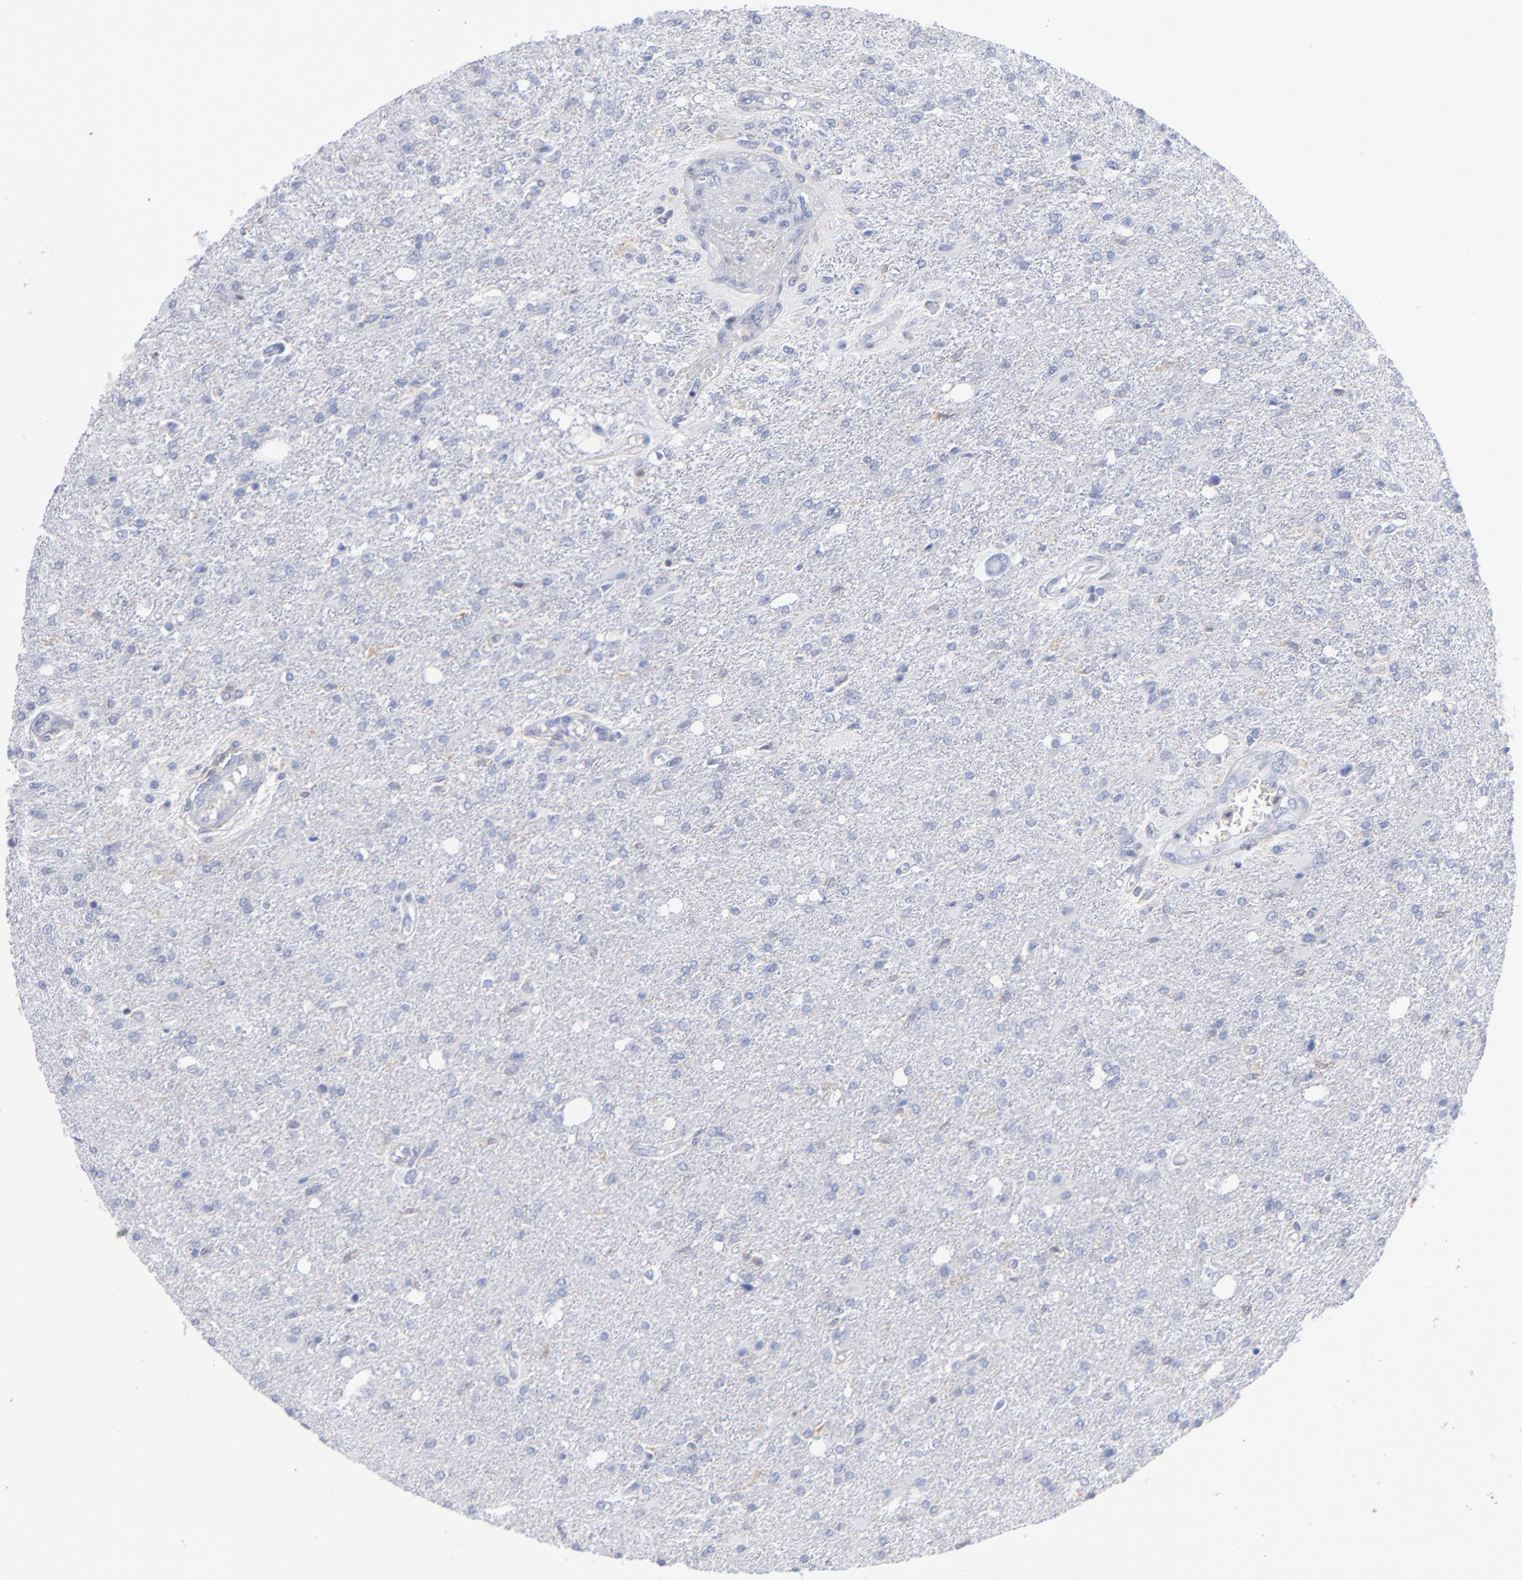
{"staining": {"intensity": "negative", "quantity": "none", "location": "none"}, "tissue": "glioma", "cell_type": "Tumor cells", "image_type": "cancer", "snomed": [{"axis": "morphology", "description": "Glioma, malignant, High grade"}, {"axis": "topography", "description": "Cerebral cortex"}], "caption": "The micrograph exhibits no significant staining in tumor cells of glioma.", "gene": "LAT2", "patient": {"sex": "male", "age": 76}}